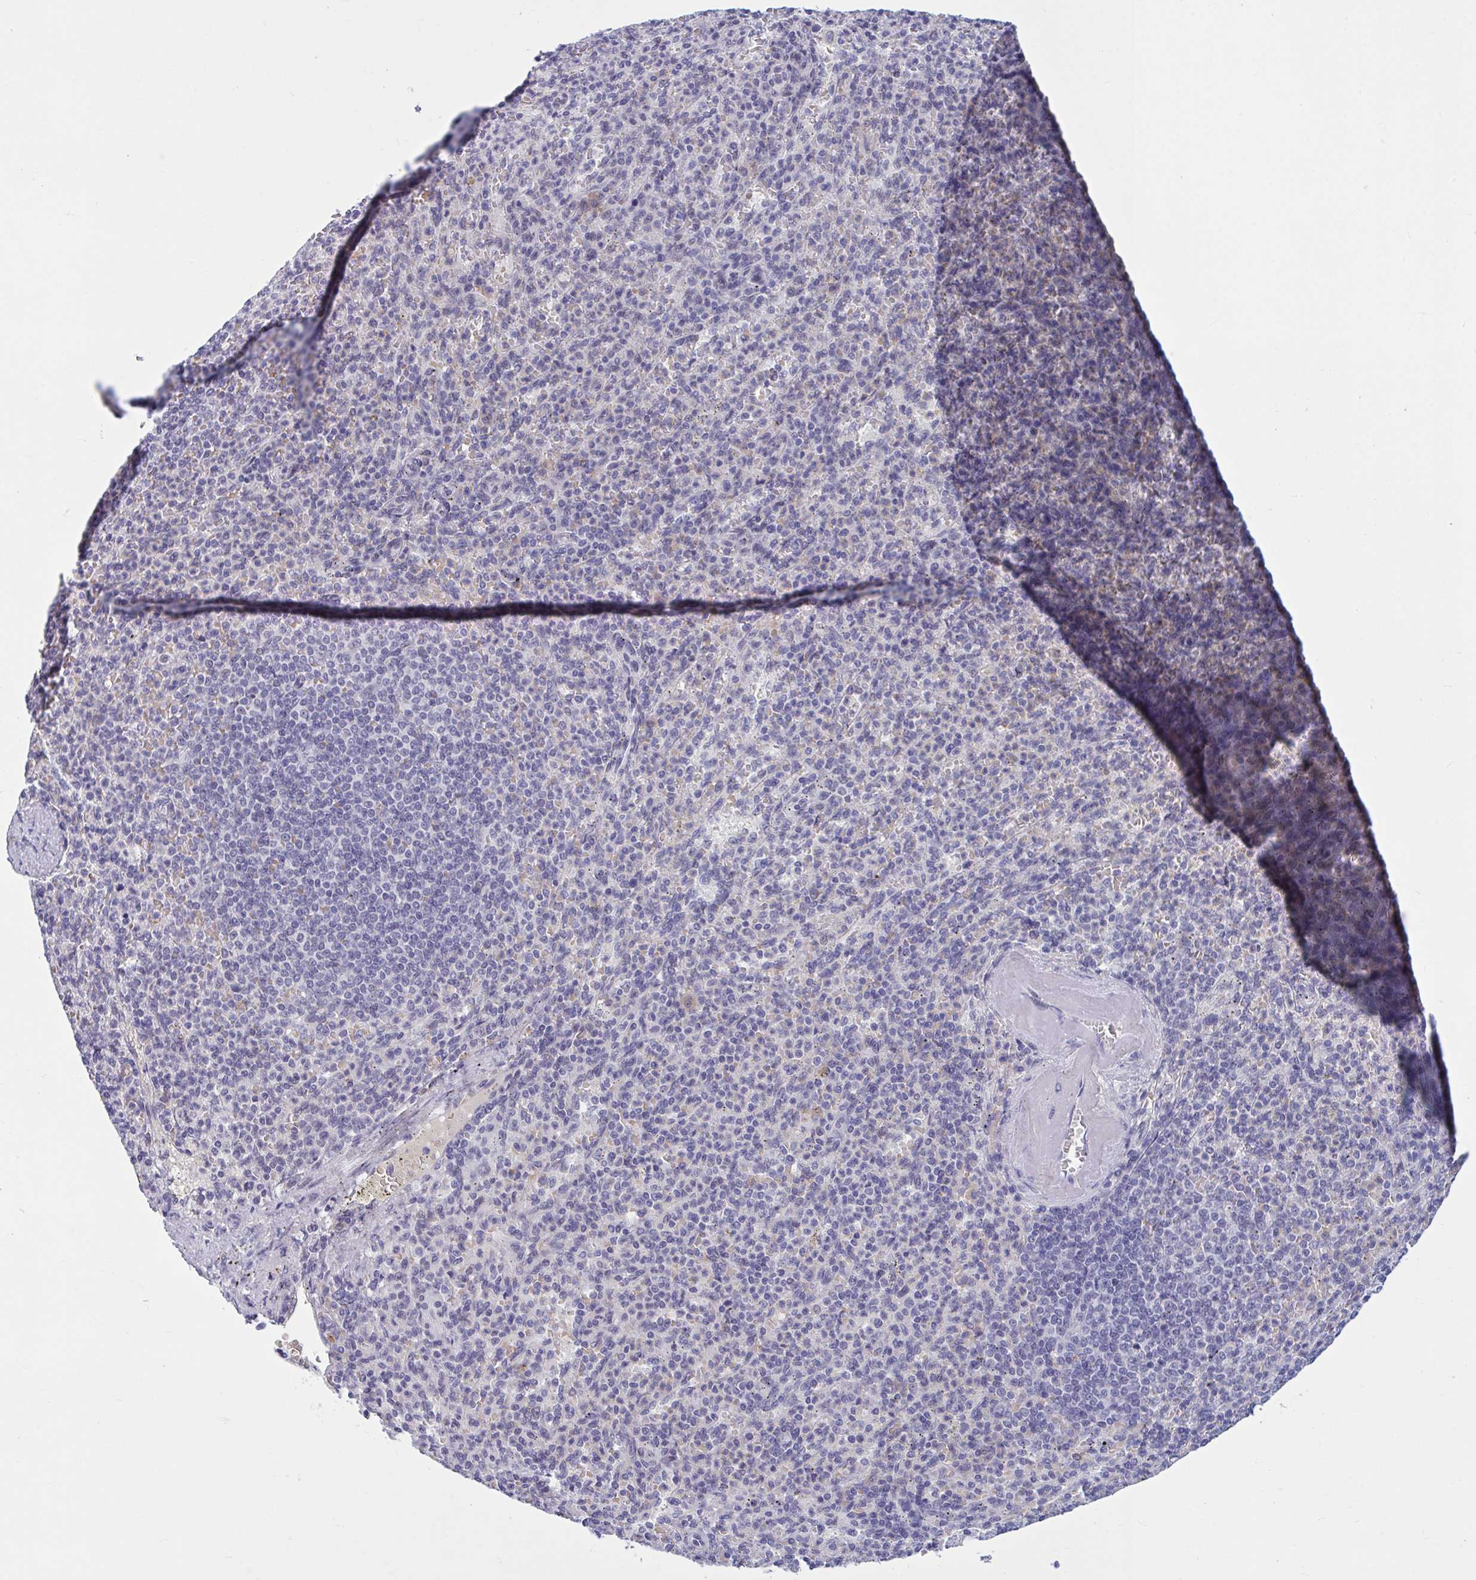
{"staining": {"intensity": "negative", "quantity": "none", "location": "none"}, "tissue": "spleen", "cell_type": "Cells in red pulp", "image_type": "normal", "snomed": [{"axis": "morphology", "description": "Normal tissue, NOS"}, {"axis": "topography", "description": "Spleen"}], "caption": "Protein analysis of unremarkable spleen demonstrates no significant positivity in cells in red pulp.", "gene": "CNGB3", "patient": {"sex": "female", "age": 74}}